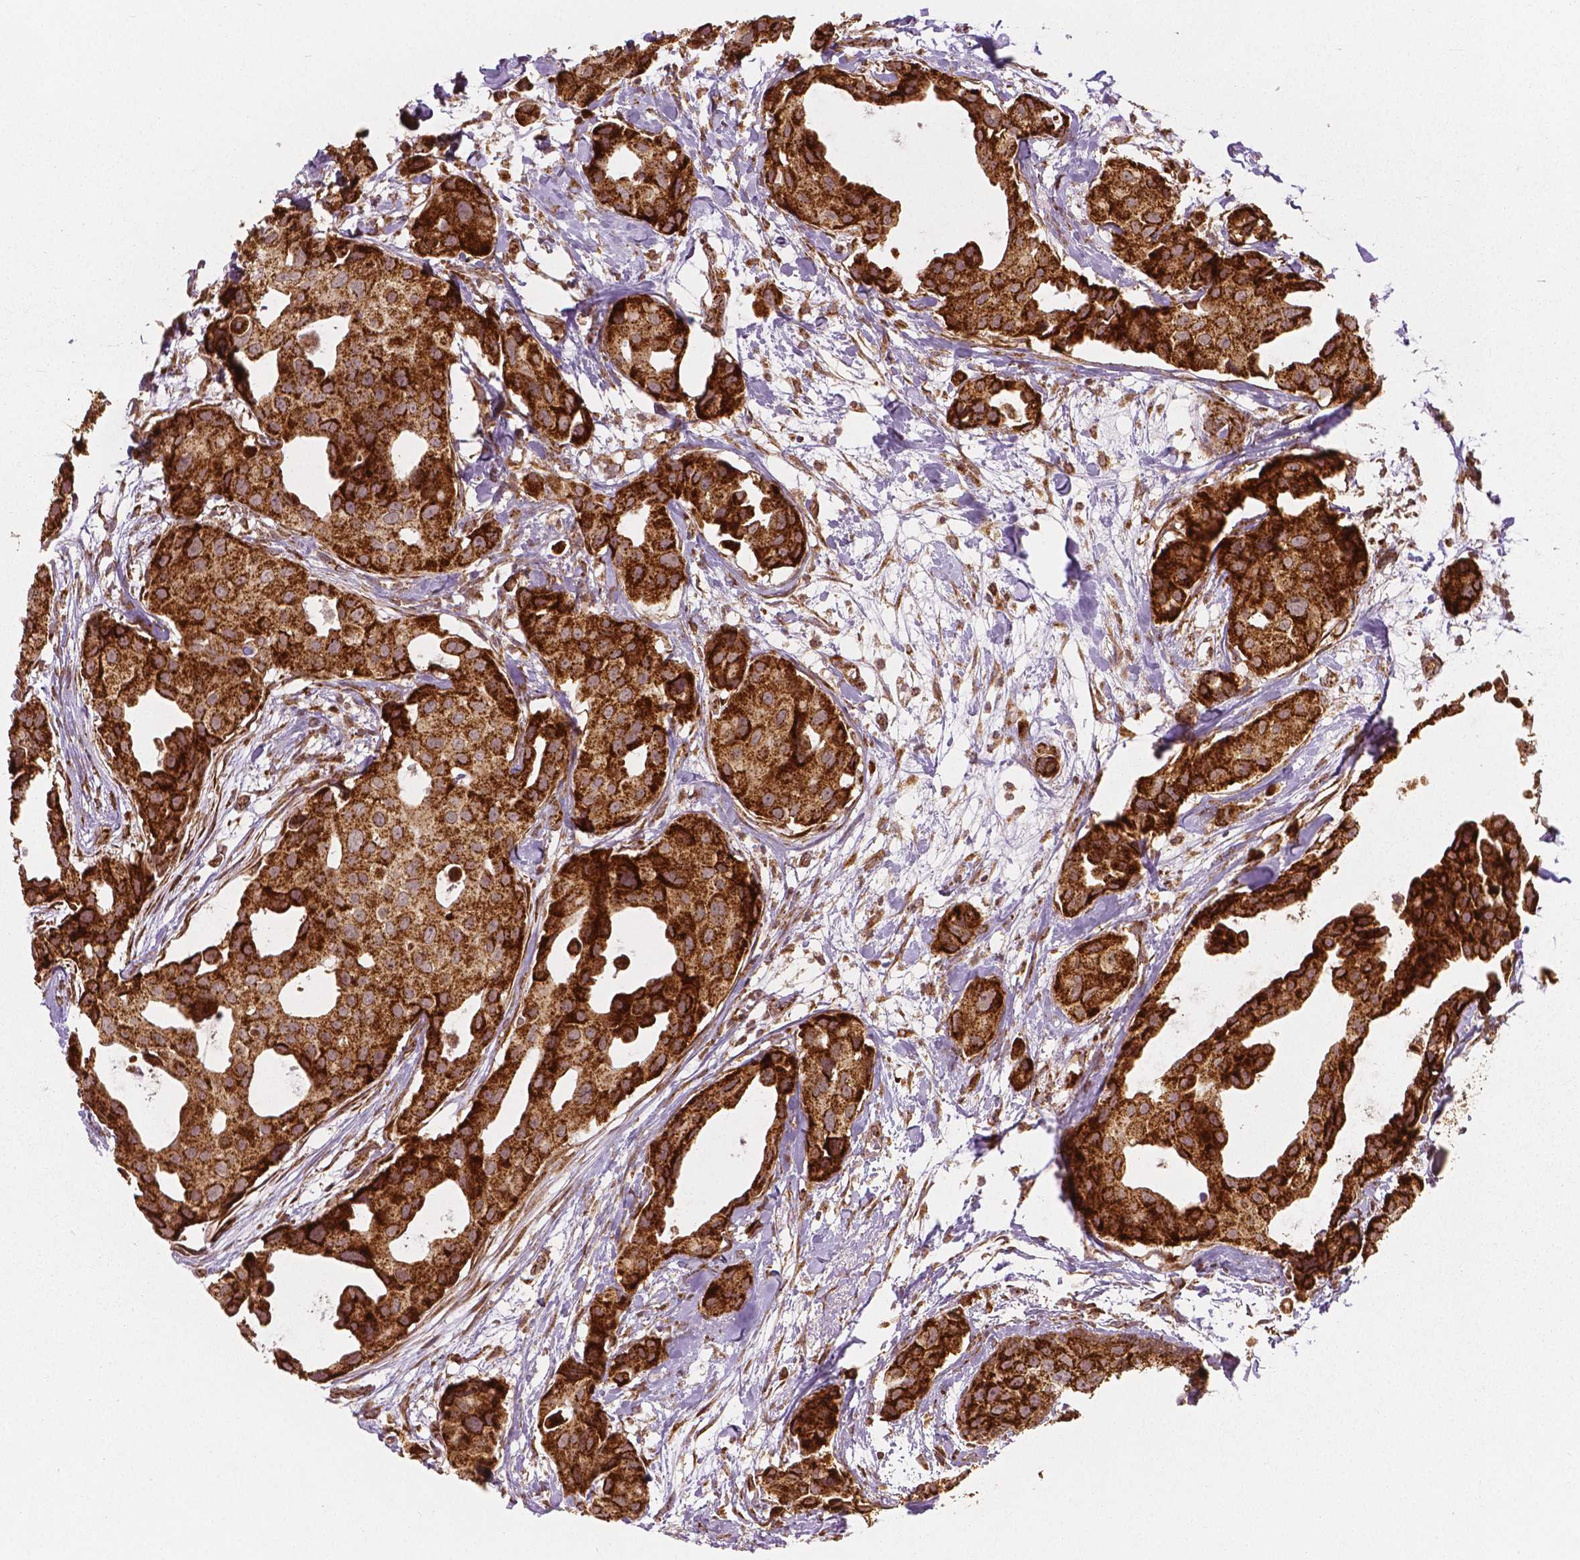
{"staining": {"intensity": "strong", "quantity": ">75%", "location": "cytoplasmic/membranous"}, "tissue": "breast cancer", "cell_type": "Tumor cells", "image_type": "cancer", "snomed": [{"axis": "morphology", "description": "Duct carcinoma"}, {"axis": "topography", "description": "Breast"}], "caption": "There is high levels of strong cytoplasmic/membranous expression in tumor cells of intraductal carcinoma (breast), as demonstrated by immunohistochemical staining (brown color).", "gene": "PGAM5", "patient": {"sex": "female", "age": 38}}